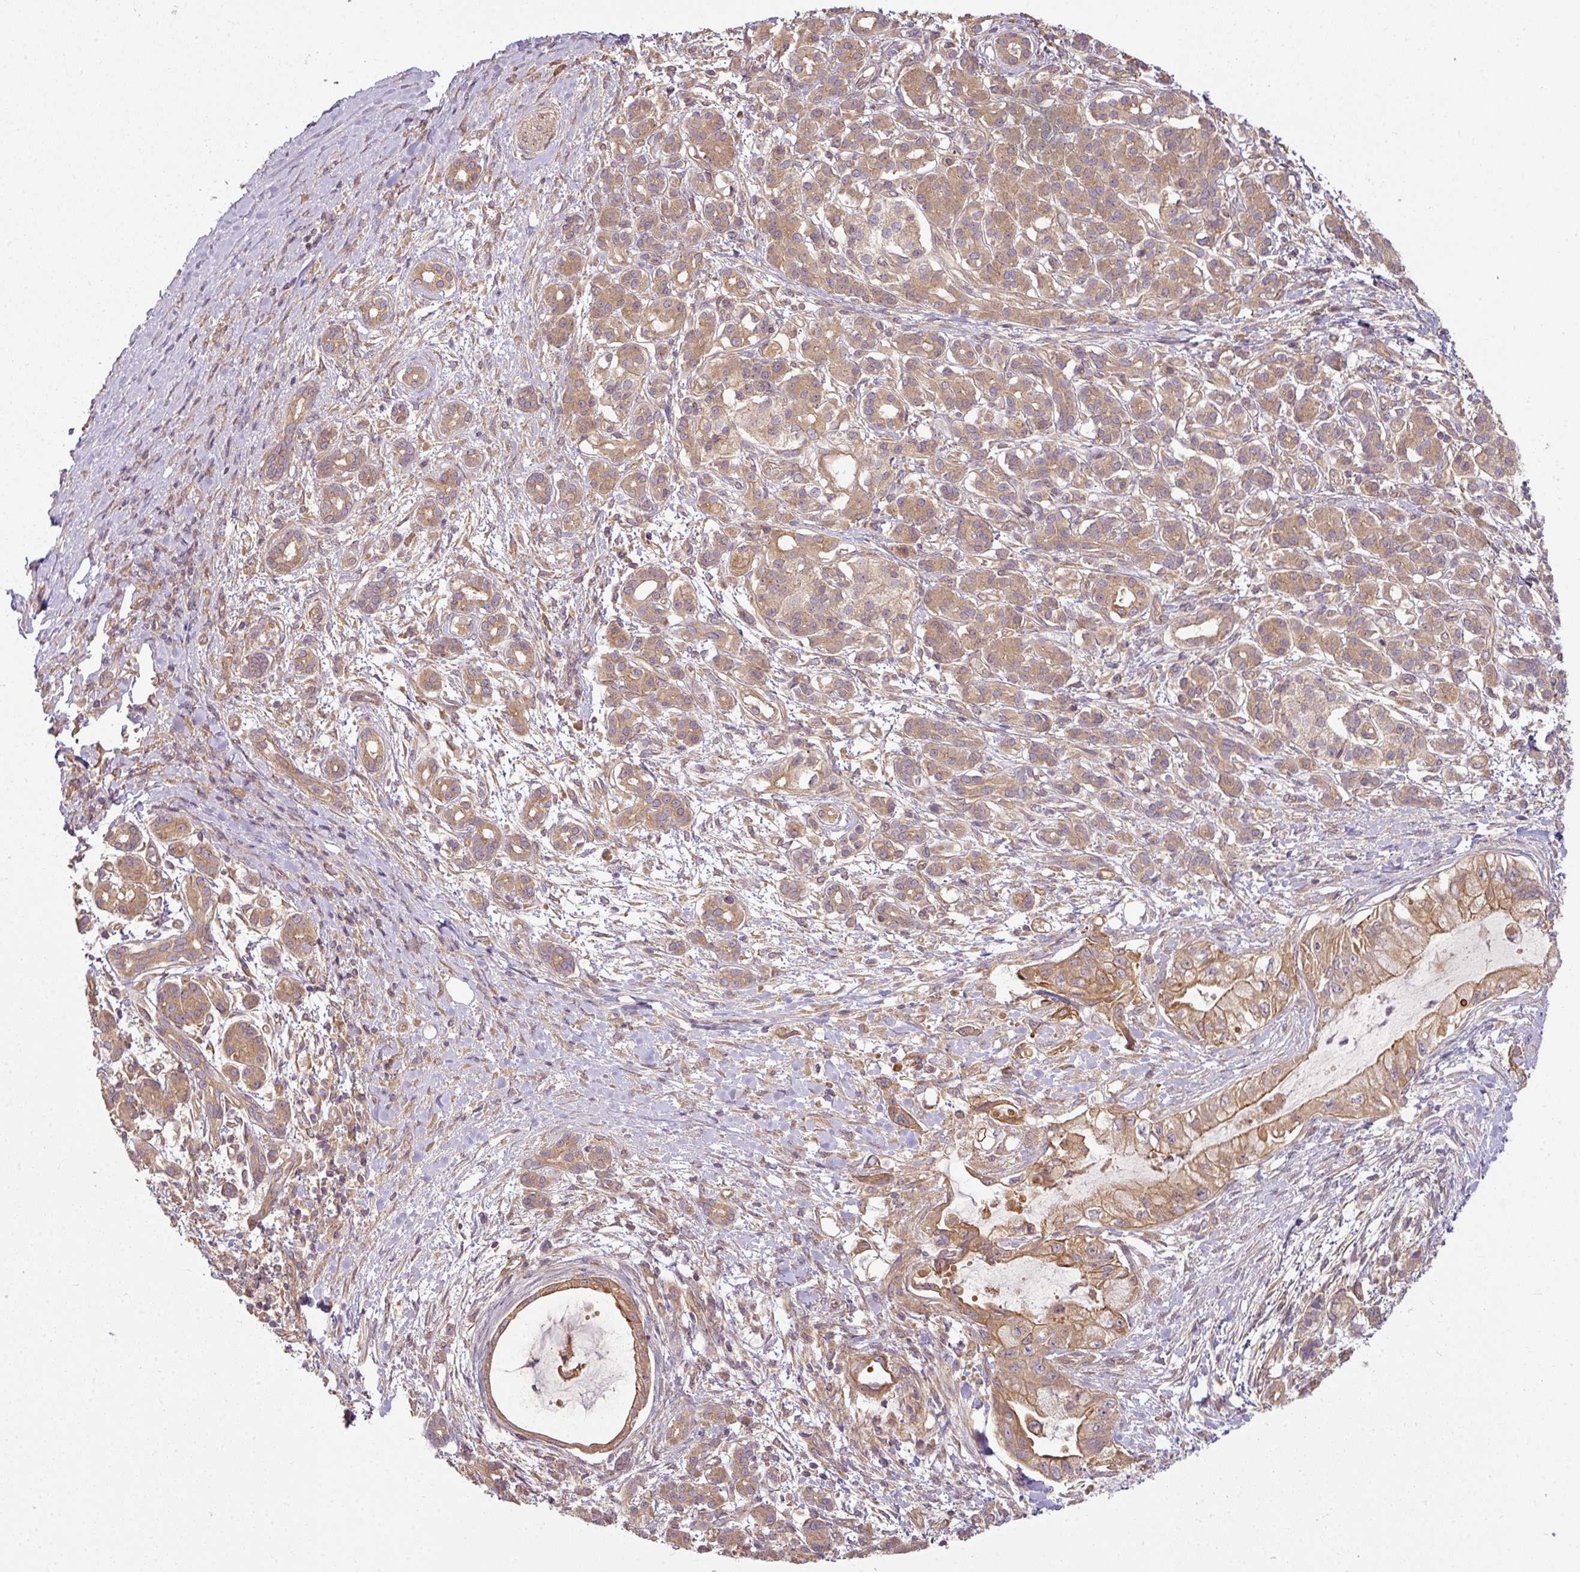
{"staining": {"intensity": "moderate", "quantity": ">75%", "location": "cytoplasmic/membranous"}, "tissue": "pancreatic cancer", "cell_type": "Tumor cells", "image_type": "cancer", "snomed": [{"axis": "morphology", "description": "Adenocarcinoma, NOS"}, {"axis": "topography", "description": "Pancreas"}], "caption": "Adenocarcinoma (pancreatic) was stained to show a protein in brown. There is medium levels of moderate cytoplasmic/membranous staining in about >75% of tumor cells. (Stains: DAB (3,3'-diaminobenzidine) in brown, nuclei in blue, Microscopy: brightfield microscopy at high magnification).", "gene": "RNF31", "patient": {"sex": "male", "age": 48}}